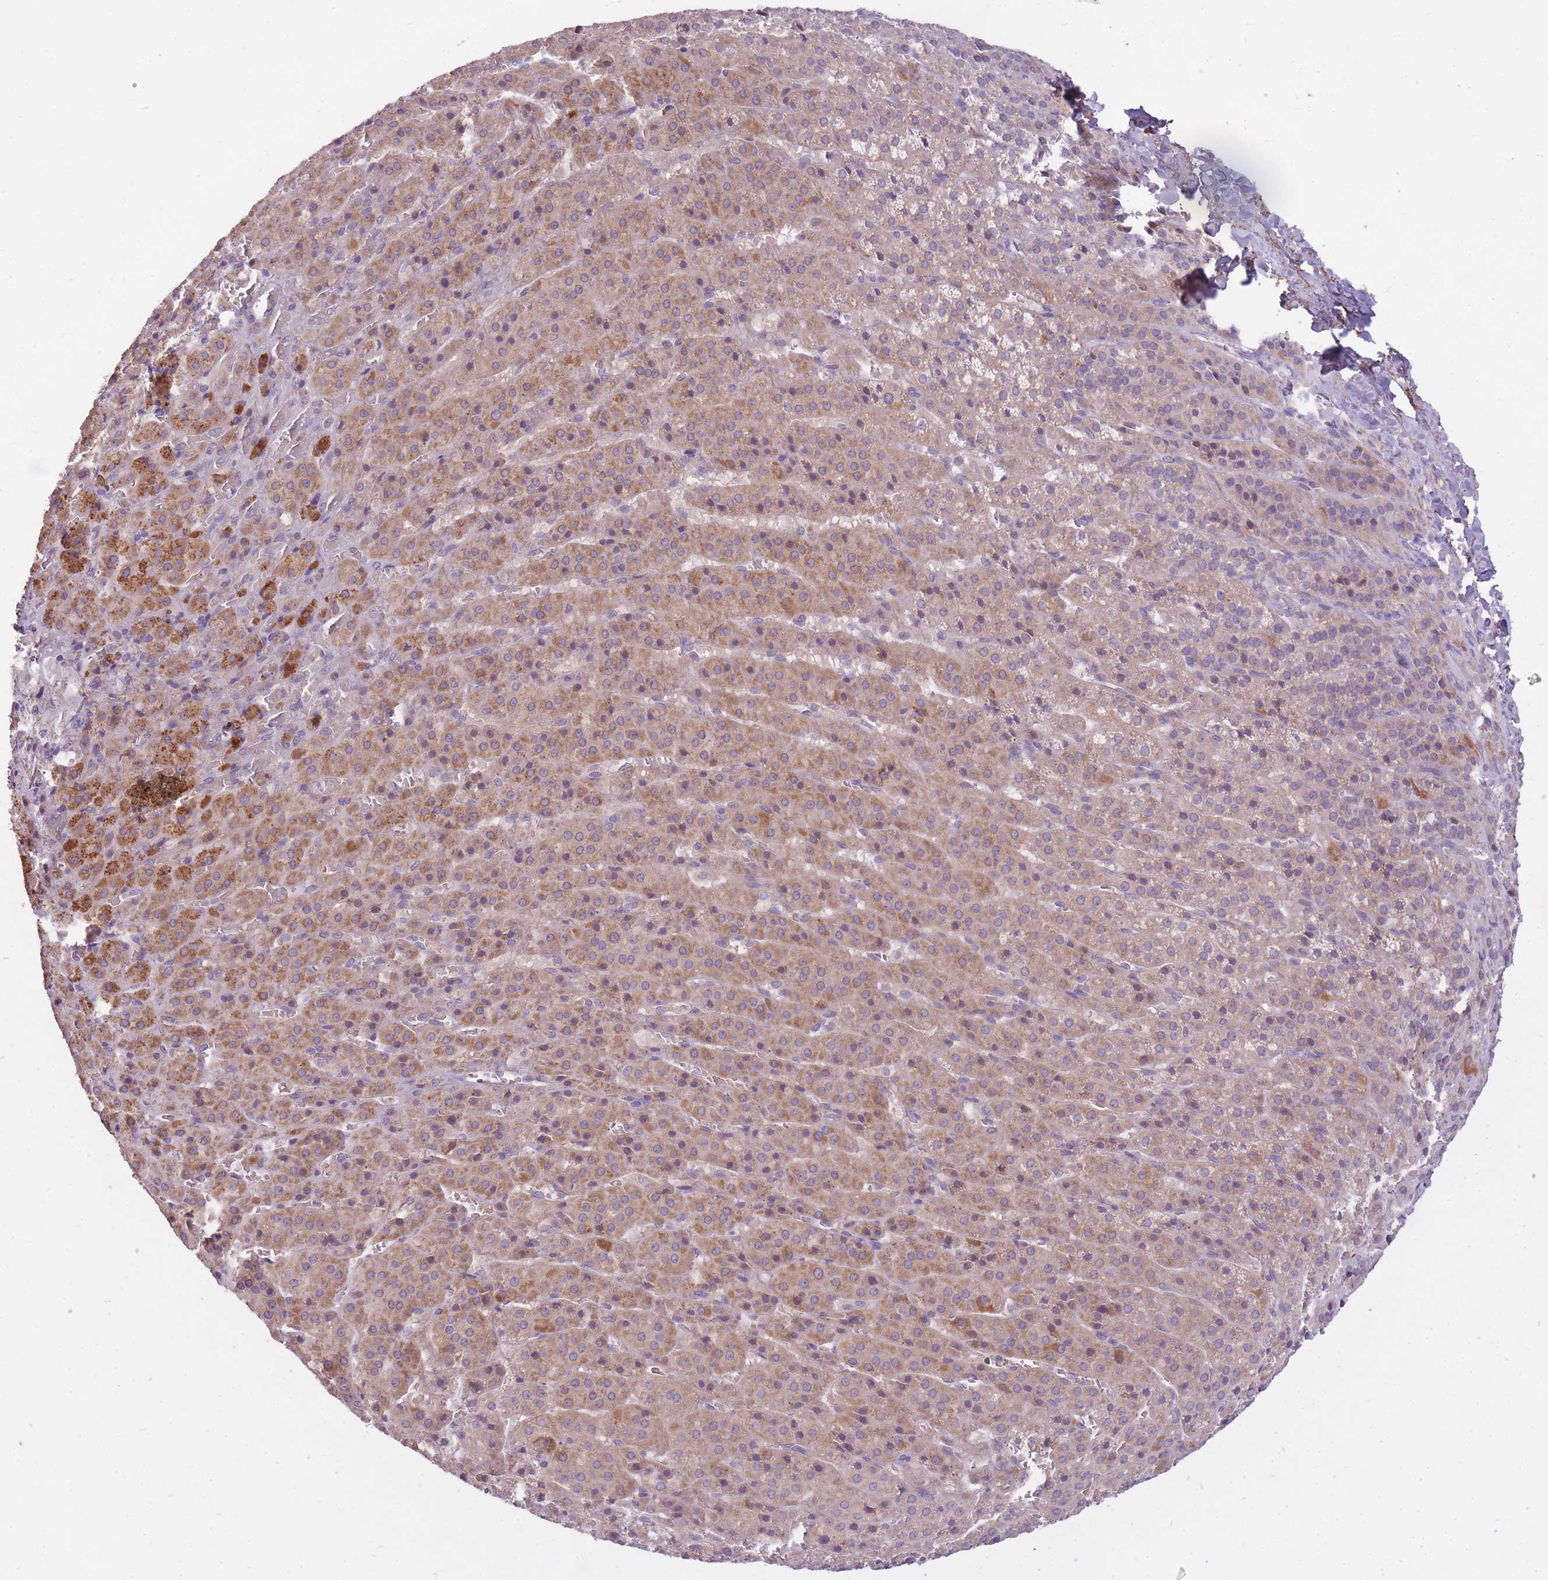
{"staining": {"intensity": "moderate", "quantity": "25%-75%", "location": "cytoplasmic/membranous"}, "tissue": "adrenal gland", "cell_type": "Glandular cells", "image_type": "normal", "snomed": [{"axis": "morphology", "description": "Normal tissue, NOS"}, {"axis": "topography", "description": "Adrenal gland"}], "caption": "The histopathology image shows immunohistochemical staining of normal adrenal gland. There is moderate cytoplasmic/membranous expression is appreciated in about 25%-75% of glandular cells. Using DAB (3,3'-diaminobenzidine) (brown) and hematoxylin (blue) stains, captured at high magnification using brightfield microscopy.", "gene": "REV1", "patient": {"sex": "female", "age": 41}}